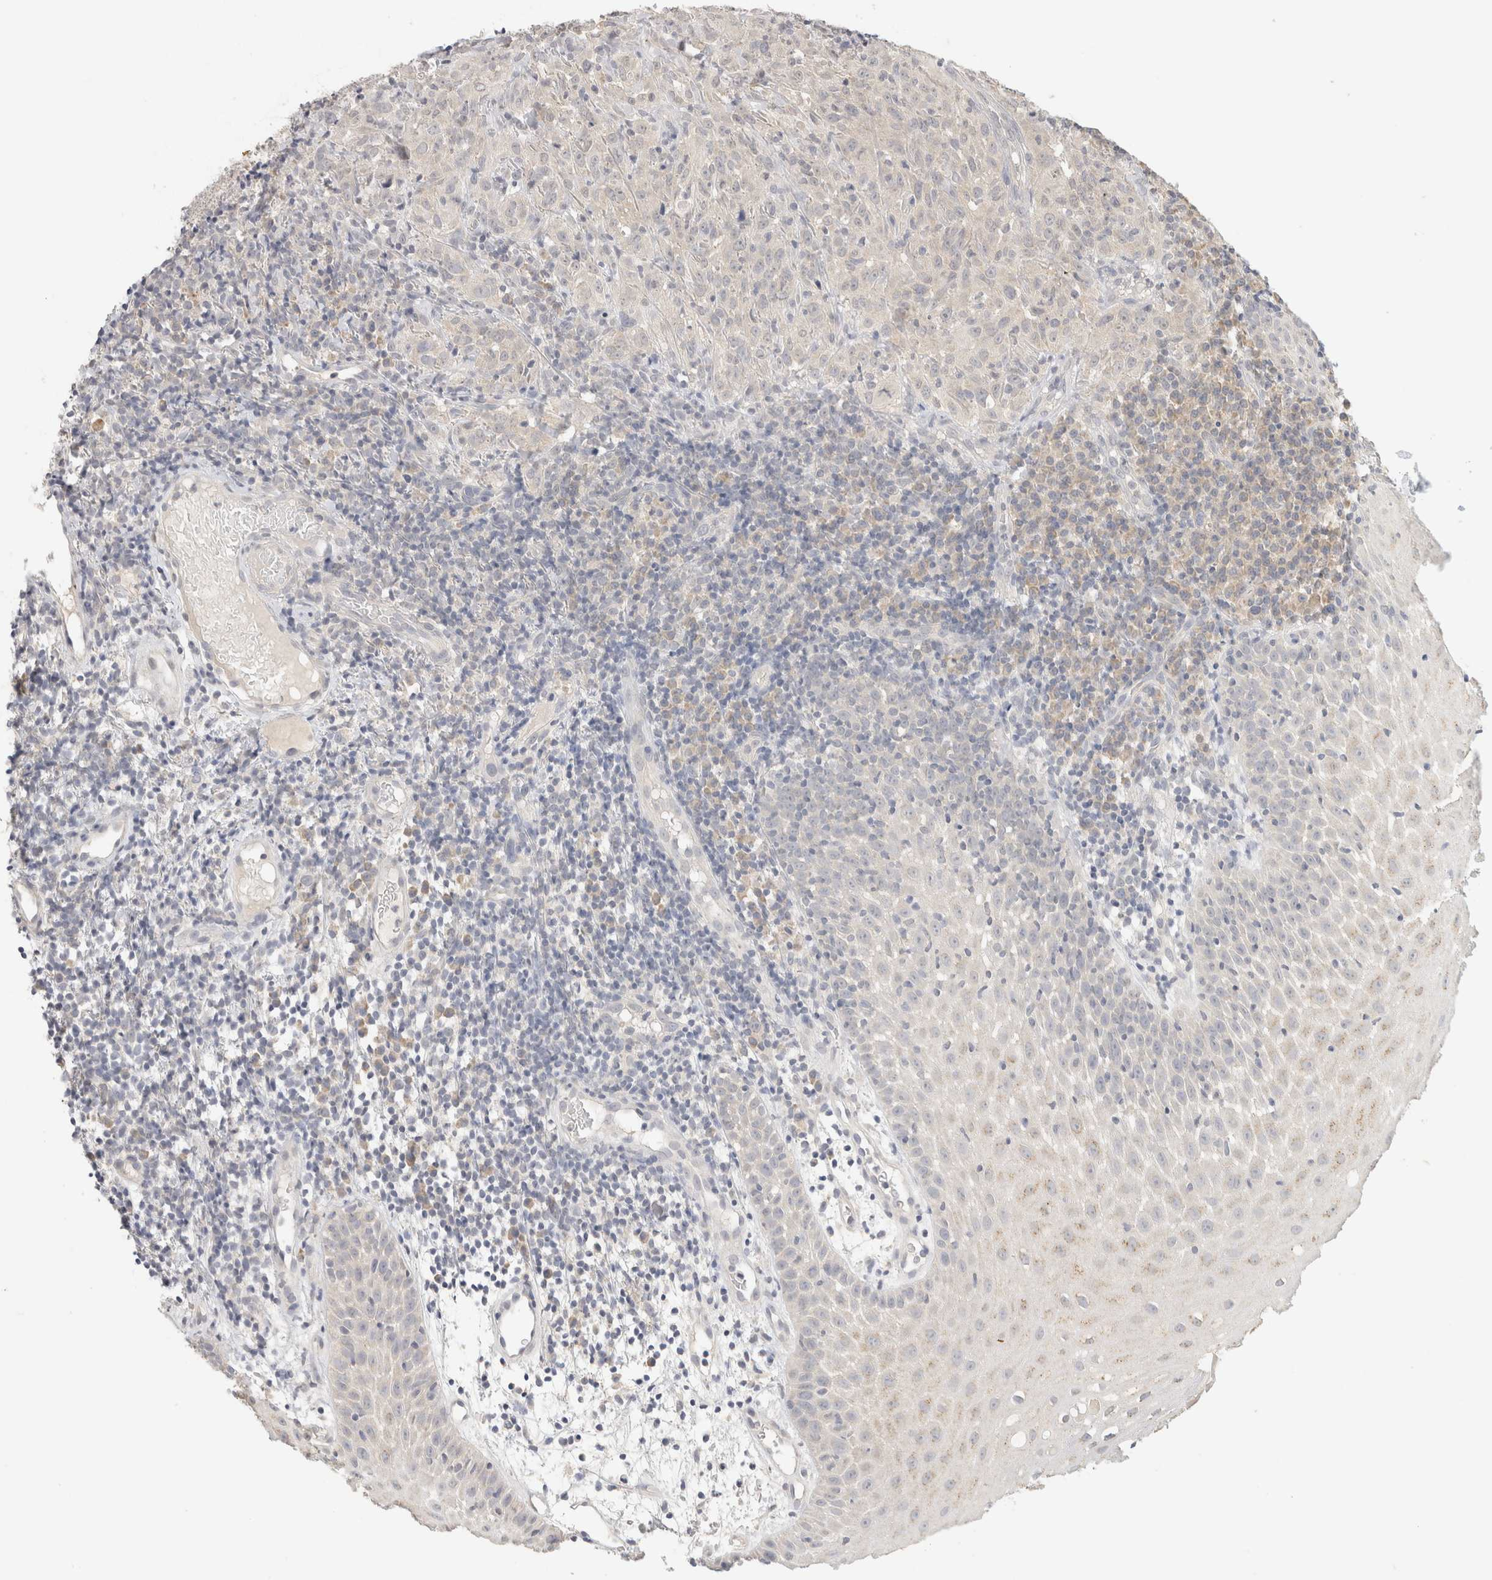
{"staining": {"intensity": "weak", "quantity": "<25%", "location": "cytoplasmic/membranous"}, "tissue": "oral mucosa", "cell_type": "Squamous epithelial cells", "image_type": "normal", "snomed": [{"axis": "morphology", "description": "Normal tissue, NOS"}, {"axis": "topography", "description": "Oral tissue"}], "caption": "The histopathology image exhibits no staining of squamous epithelial cells in benign oral mucosa. (Brightfield microscopy of DAB (3,3'-diaminobenzidine) IHC at high magnification).", "gene": "CHRM4", "patient": {"sex": "male", "age": 60}}